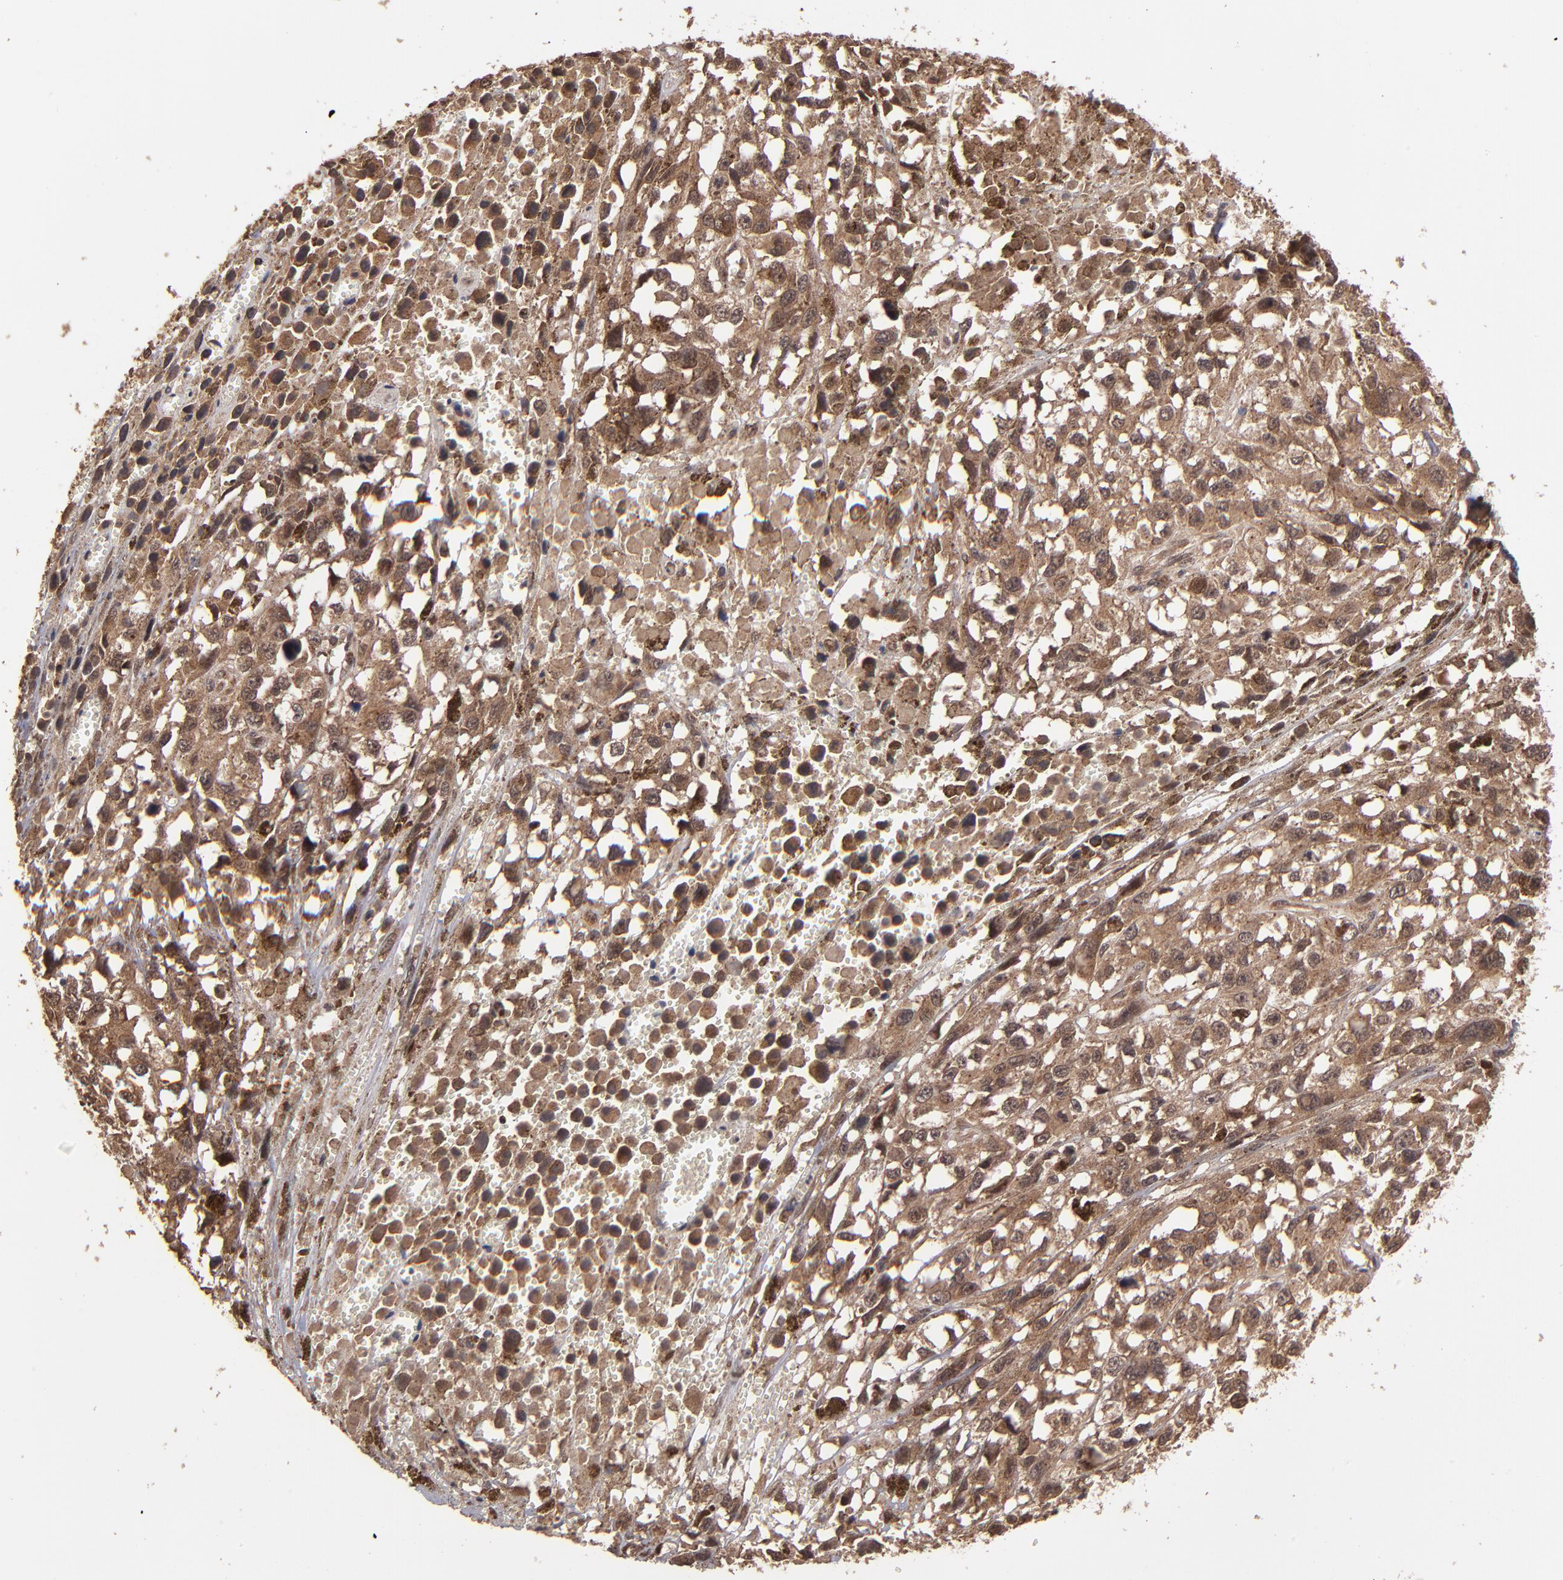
{"staining": {"intensity": "strong", "quantity": ">75%", "location": "cytoplasmic/membranous"}, "tissue": "melanoma", "cell_type": "Tumor cells", "image_type": "cancer", "snomed": [{"axis": "morphology", "description": "Malignant melanoma, Metastatic site"}, {"axis": "topography", "description": "Lymph node"}], "caption": "The immunohistochemical stain highlights strong cytoplasmic/membranous positivity in tumor cells of malignant melanoma (metastatic site) tissue.", "gene": "NFE2L2", "patient": {"sex": "male", "age": 59}}